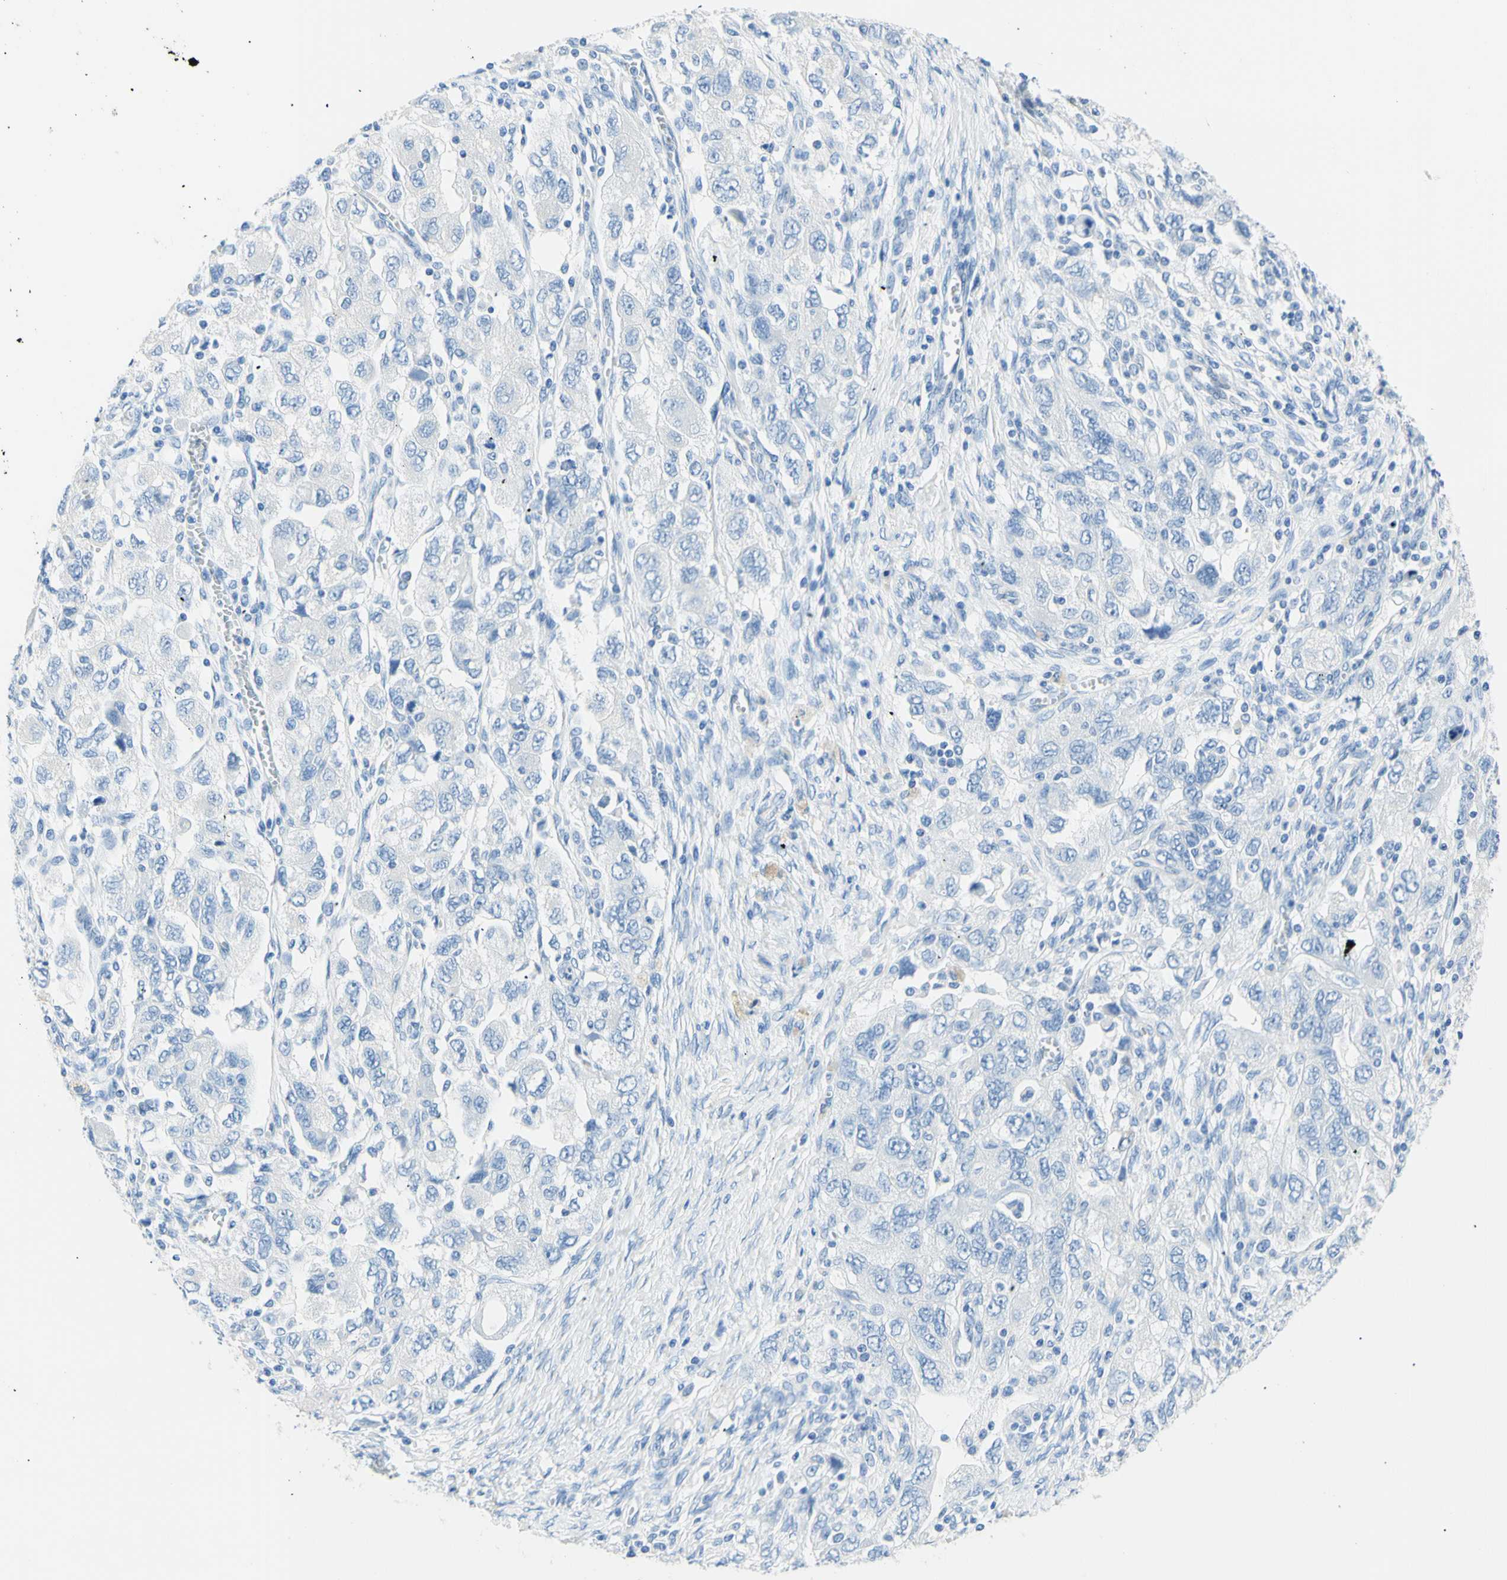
{"staining": {"intensity": "negative", "quantity": "none", "location": "none"}, "tissue": "ovarian cancer", "cell_type": "Tumor cells", "image_type": "cancer", "snomed": [{"axis": "morphology", "description": "Carcinoma, NOS"}, {"axis": "morphology", "description": "Cystadenocarcinoma, serous, NOS"}, {"axis": "topography", "description": "Ovary"}], "caption": "Immunohistochemistry micrograph of ovarian cancer (serous cystadenocarcinoma) stained for a protein (brown), which displays no positivity in tumor cells. The staining was performed using DAB to visualize the protein expression in brown, while the nuclei were stained in blue with hematoxylin (Magnification: 20x).", "gene": "HPCA", "patient": {"sex": "female", "age": 69}}